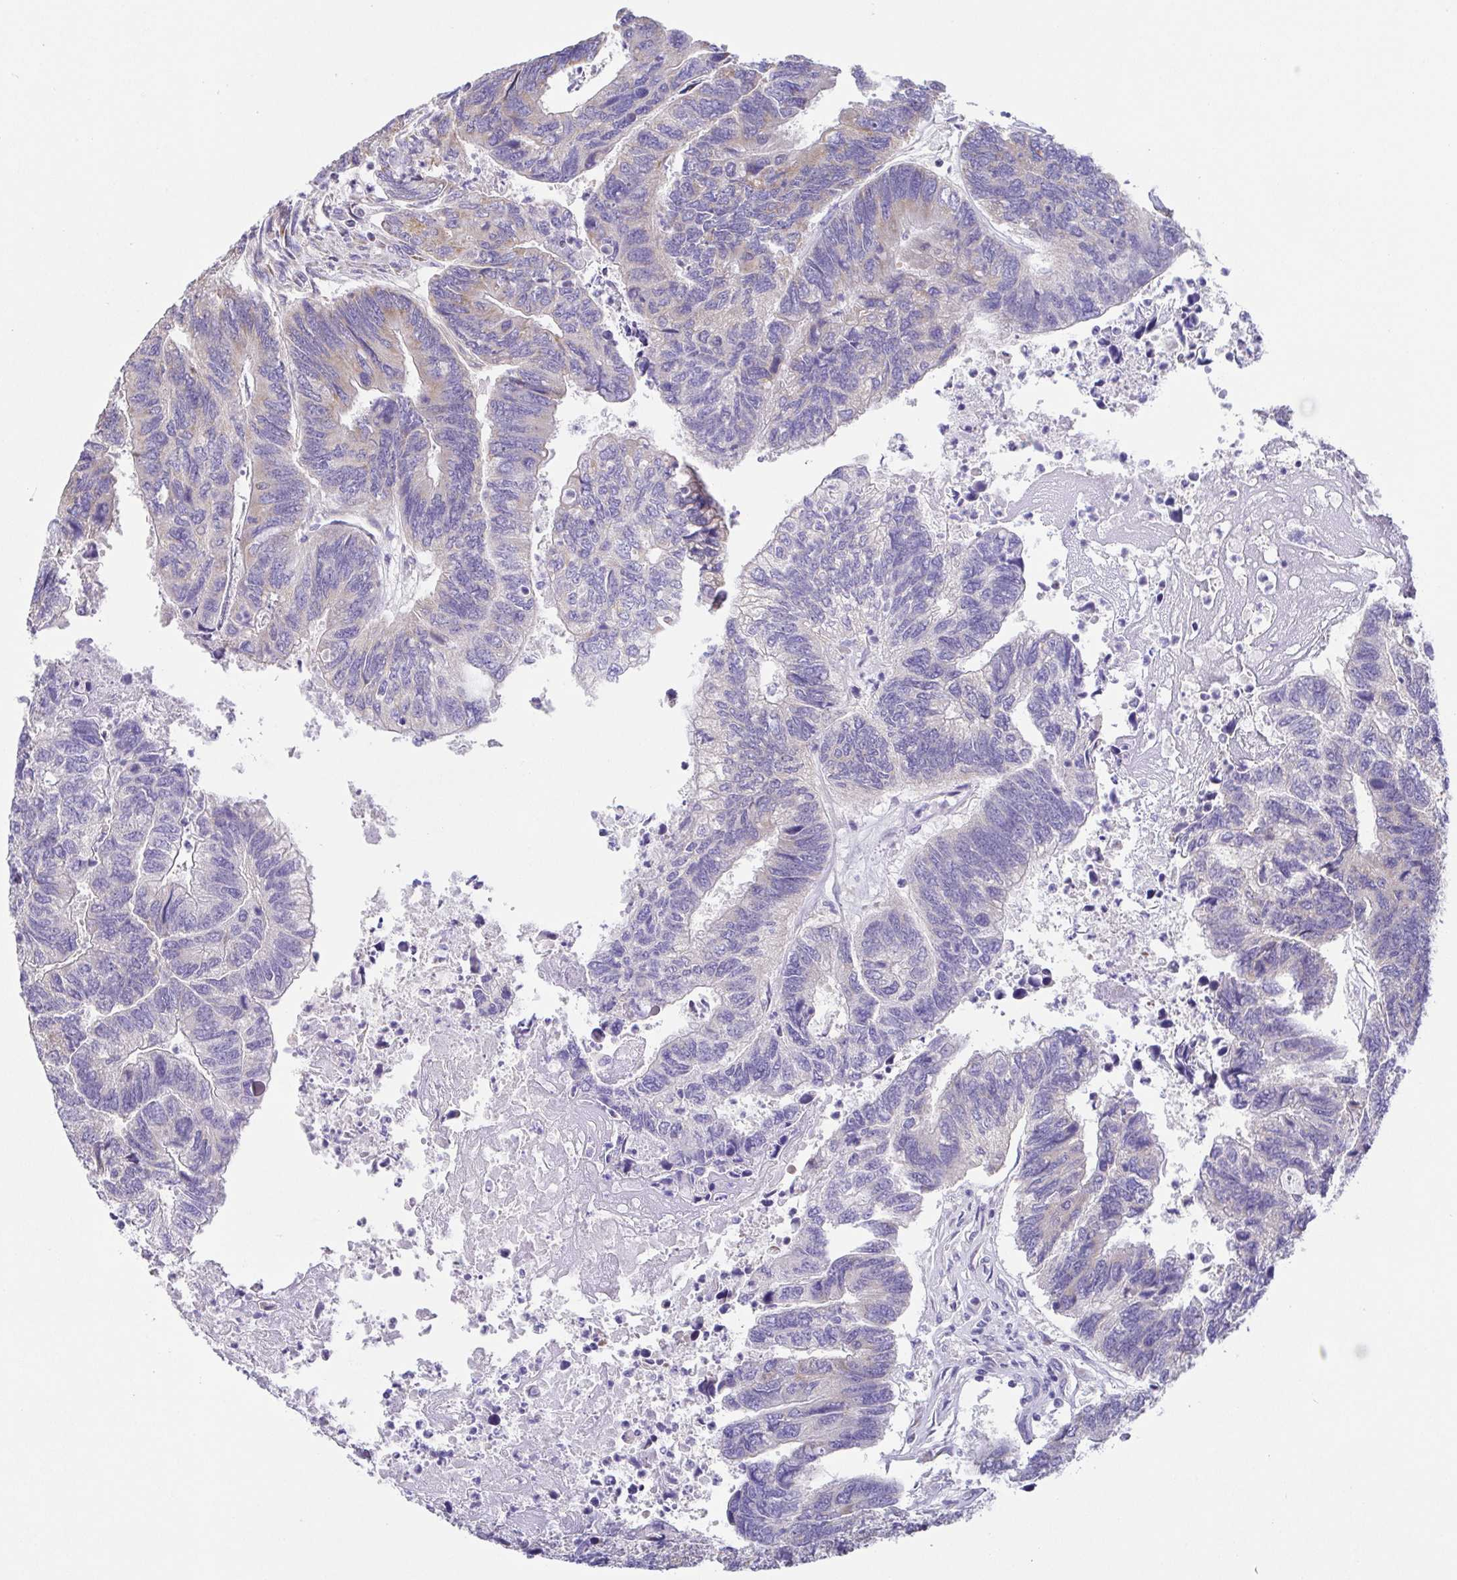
{"staining": {"intensity": "weak", "quantity": "25%-75%", "location": "cytoplasmic/membranous"}, "tissue": "colorectal cancer", "cell_type": "Tumor cells", "image_type": "cancer", "snomed": [{"axis": "morphology", "description": "Adenocarcinoma, NOS"}, {"axis": "topography", "description": "Colon"}], "caption": "DAB immunohistochemical staining of human colorectal cancer (adenocarcinoma) demonstrates weak cytoplasmic/membranous protein expression in about 25%-75% of tumor cells.", "gene": "GINM1", "patient": {"sex": "female", "age": 67}}